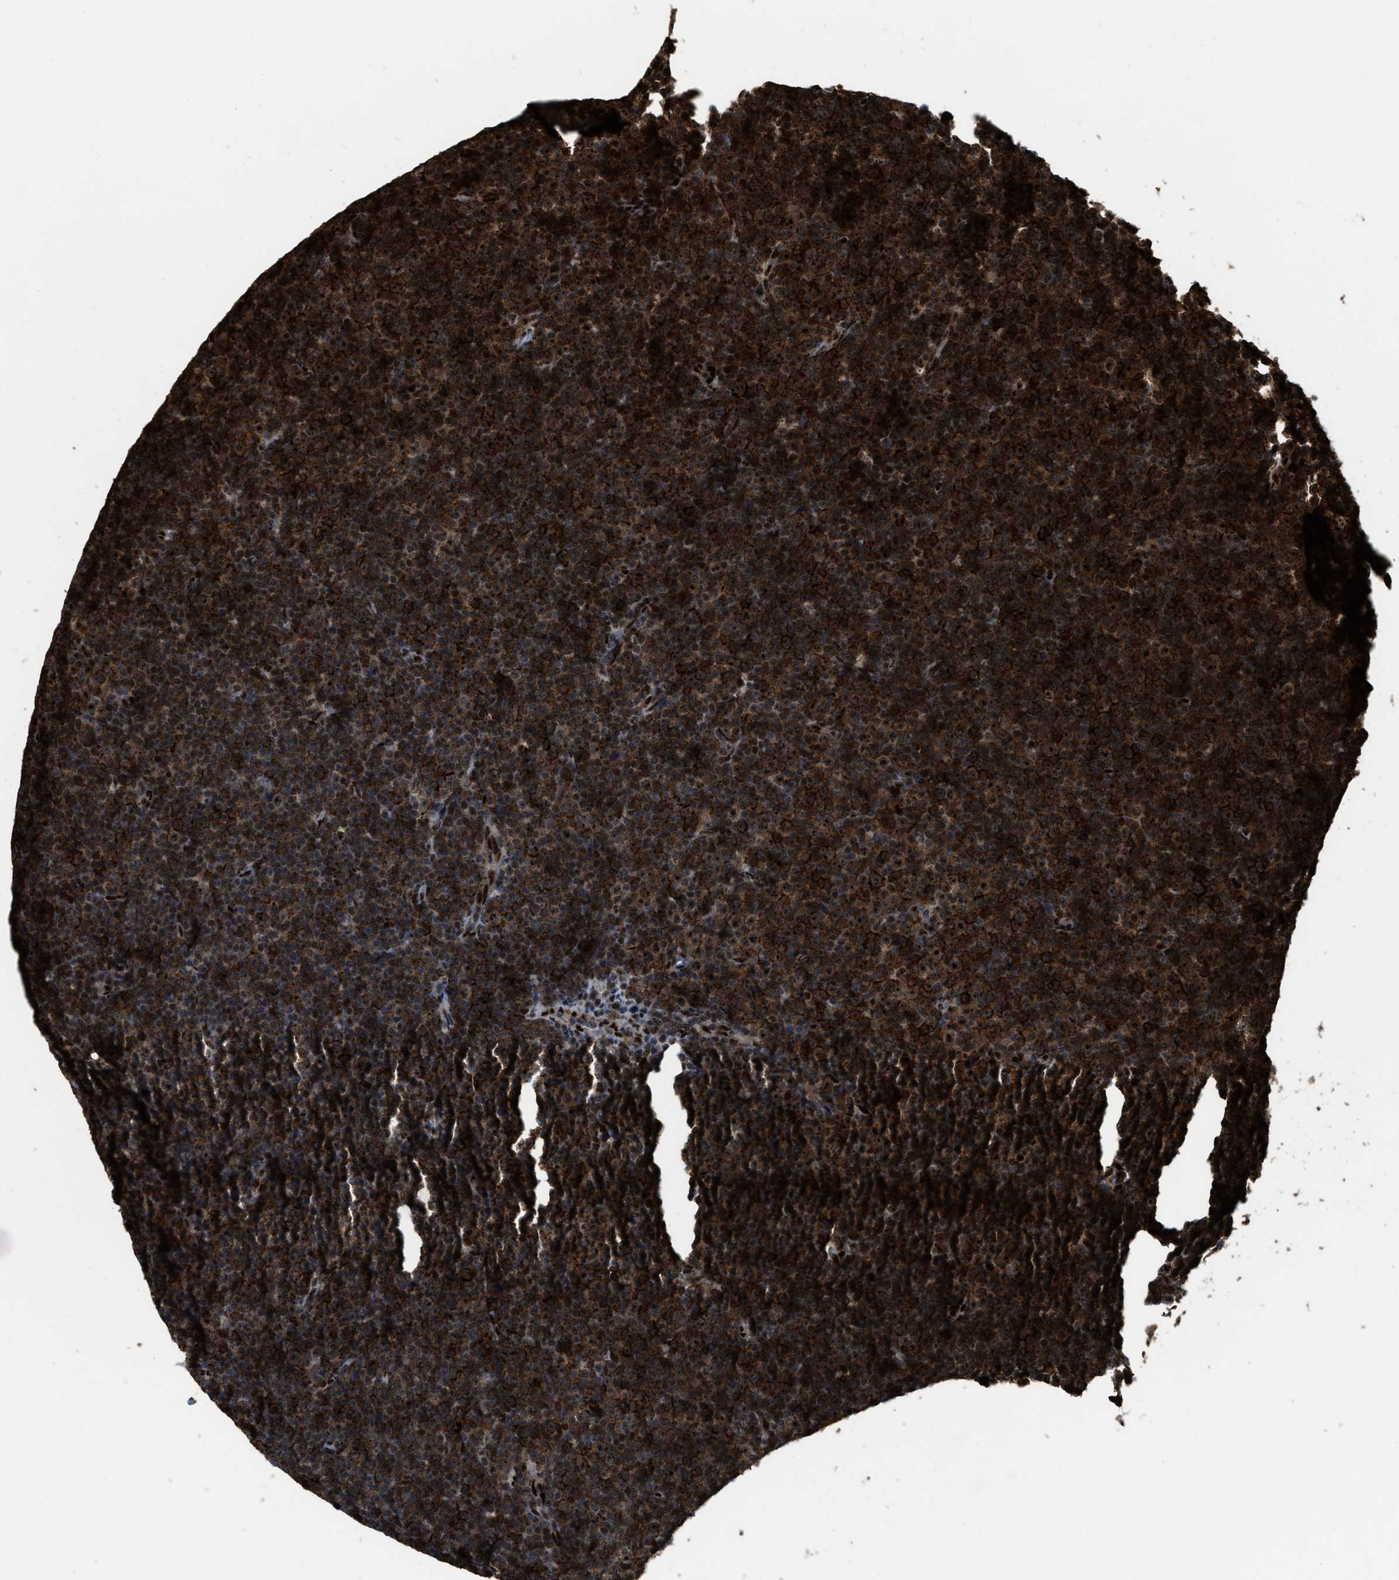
{"staining": {"intensity": "strong", "quantity": ">75%", "location": "cytoplasmic/membranous,nuclear"}, "tissue": "lymphoma", "cell_type": "Tumor cells", "image_type": "cancer", "snomed": [{"axis": "morphology", "description": "Malignant lymphoma, non-Hodgkin's type, Low grade"}, {"axis": "topography", "description": "Lymph node"}], "caption": "Strong cytoplasmic/membranous and nuclear staining is identified in approximately >75% of tumor cells in lymphoma.", "gene": "ZNF687", "patient": {"sex": "female", "age": 67}}